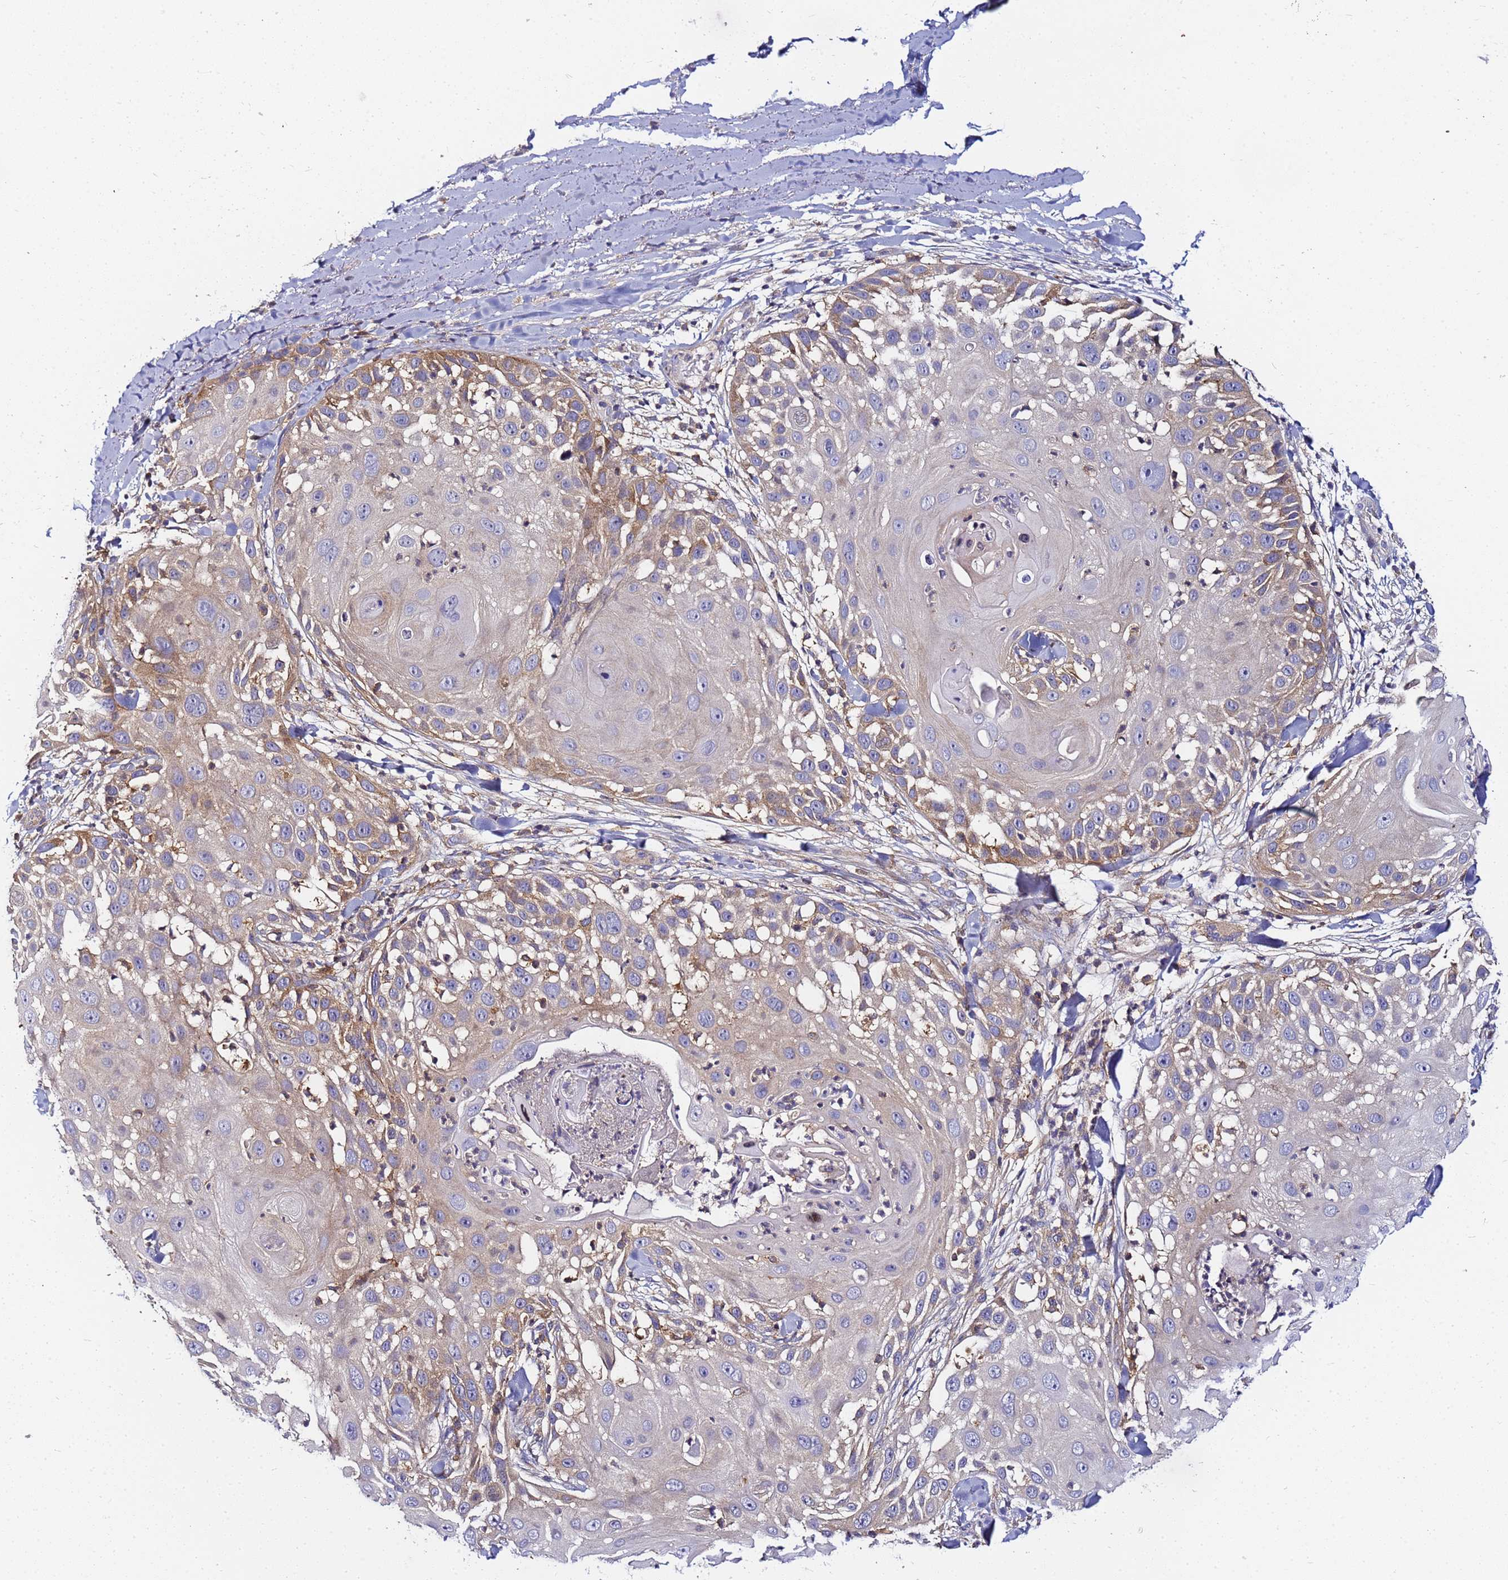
{"staining": {"intensity": "moderate", "quantity": "<25%", "location": "cytoplasmic/membranous"}, "tissue": "skin cancer", "cell_type": "Tumor cells", "image_type": "cancer", "snomed": [{"axis": "morphology", "description": "Squamous cell carcinoma, NOS"}, {"axis": "topography", "description": "Skin"}], "caption": "An immunohistochemistry image of neoplastic tissue is shown. Protein staining in brown highlights moderate cytoplasmic/membranous positivity in skin cancer (squamous cell carcinoma) within tumor cells. (DAB (3,3'-diaminobenzidine) IHC with brightfield microscopy, high magnification).", "gene": "CHM", "patient": {"sex": "female", "age": 44}}